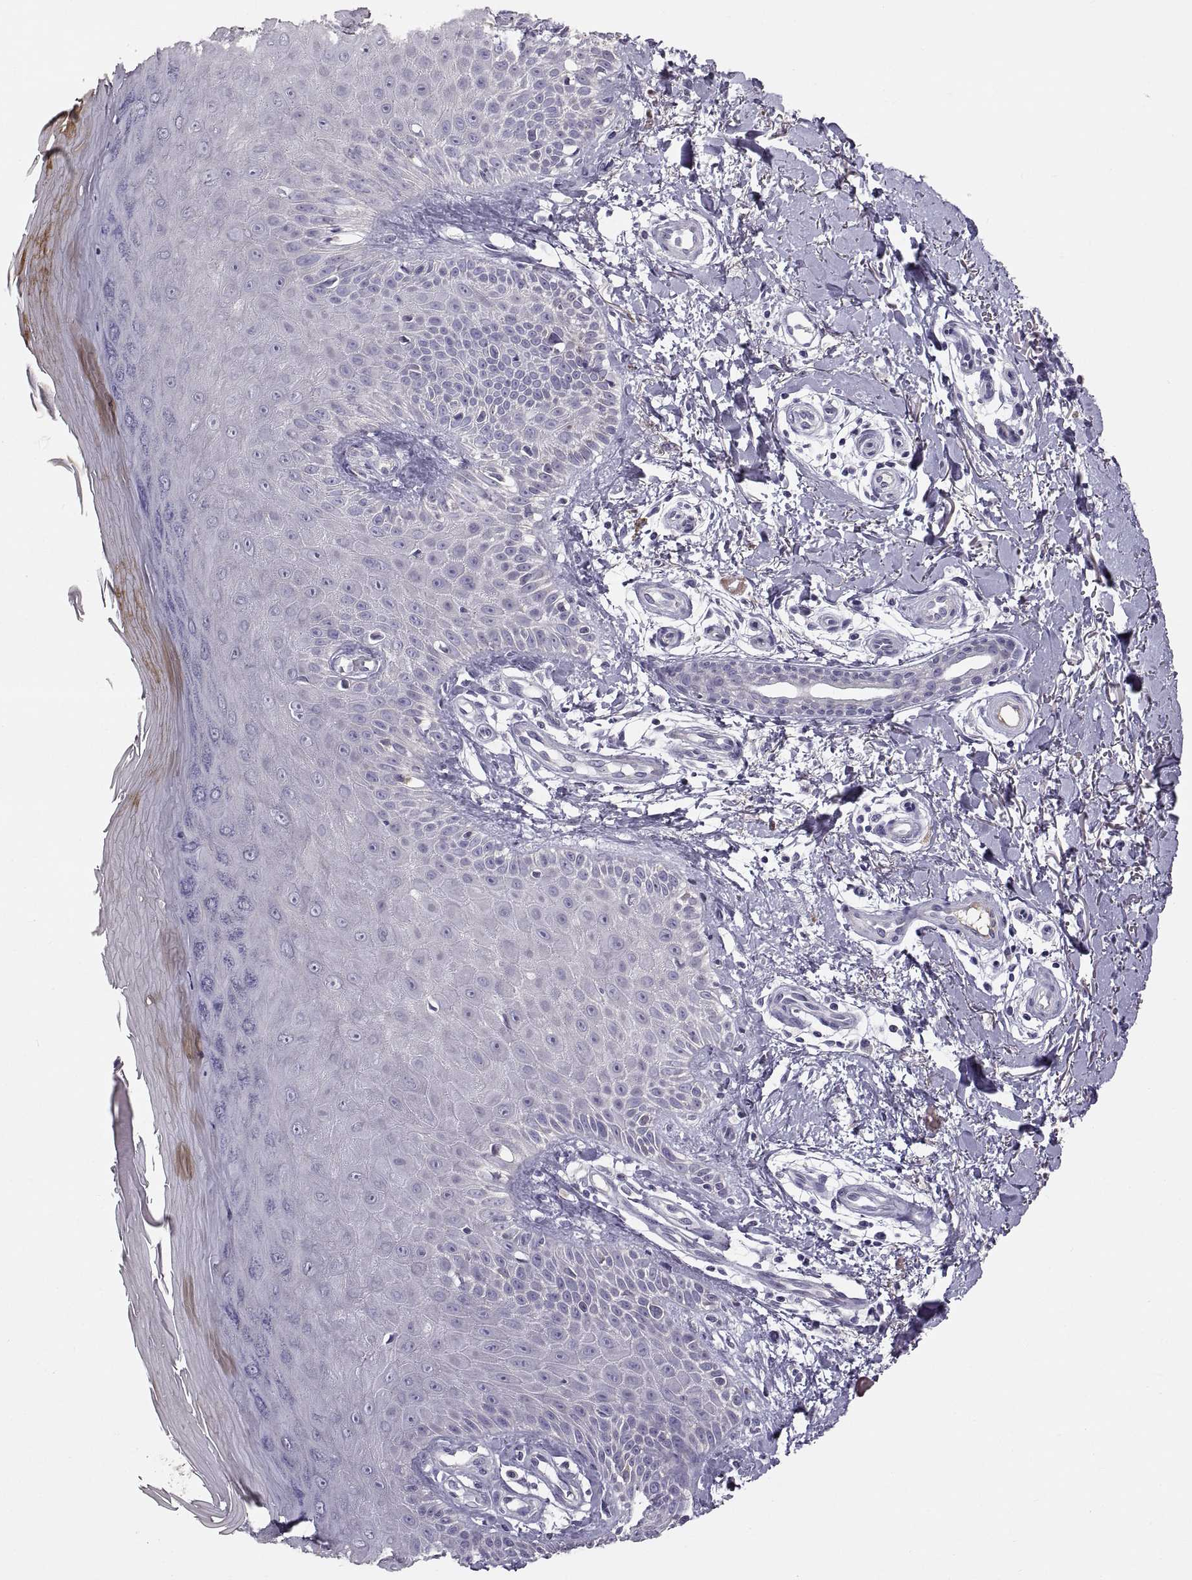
{"staining": {"intensity": "negative", "quantity": "none", "location": "none"}, "tissue": "skin", "cell_type": "Fibroblasts", "image_type": "normal", "snomed": [{"axis": "morphology", "description": "Normal tissue, NOS"}, {"axis": "morphology", "description": "Inflammation, NOS"}, {"axis": "morphology", "description": "Fibrosis, NOS"}, {"axis": "topography", "description": "Skin"}], "caption": "Immunohistochemistry (IHC) image of normal skin stained for a protein (brown), which shows no positivity in fibroblasts.", "gene": "ADAM32", "patient": {"sex": "male", "age": 71}}